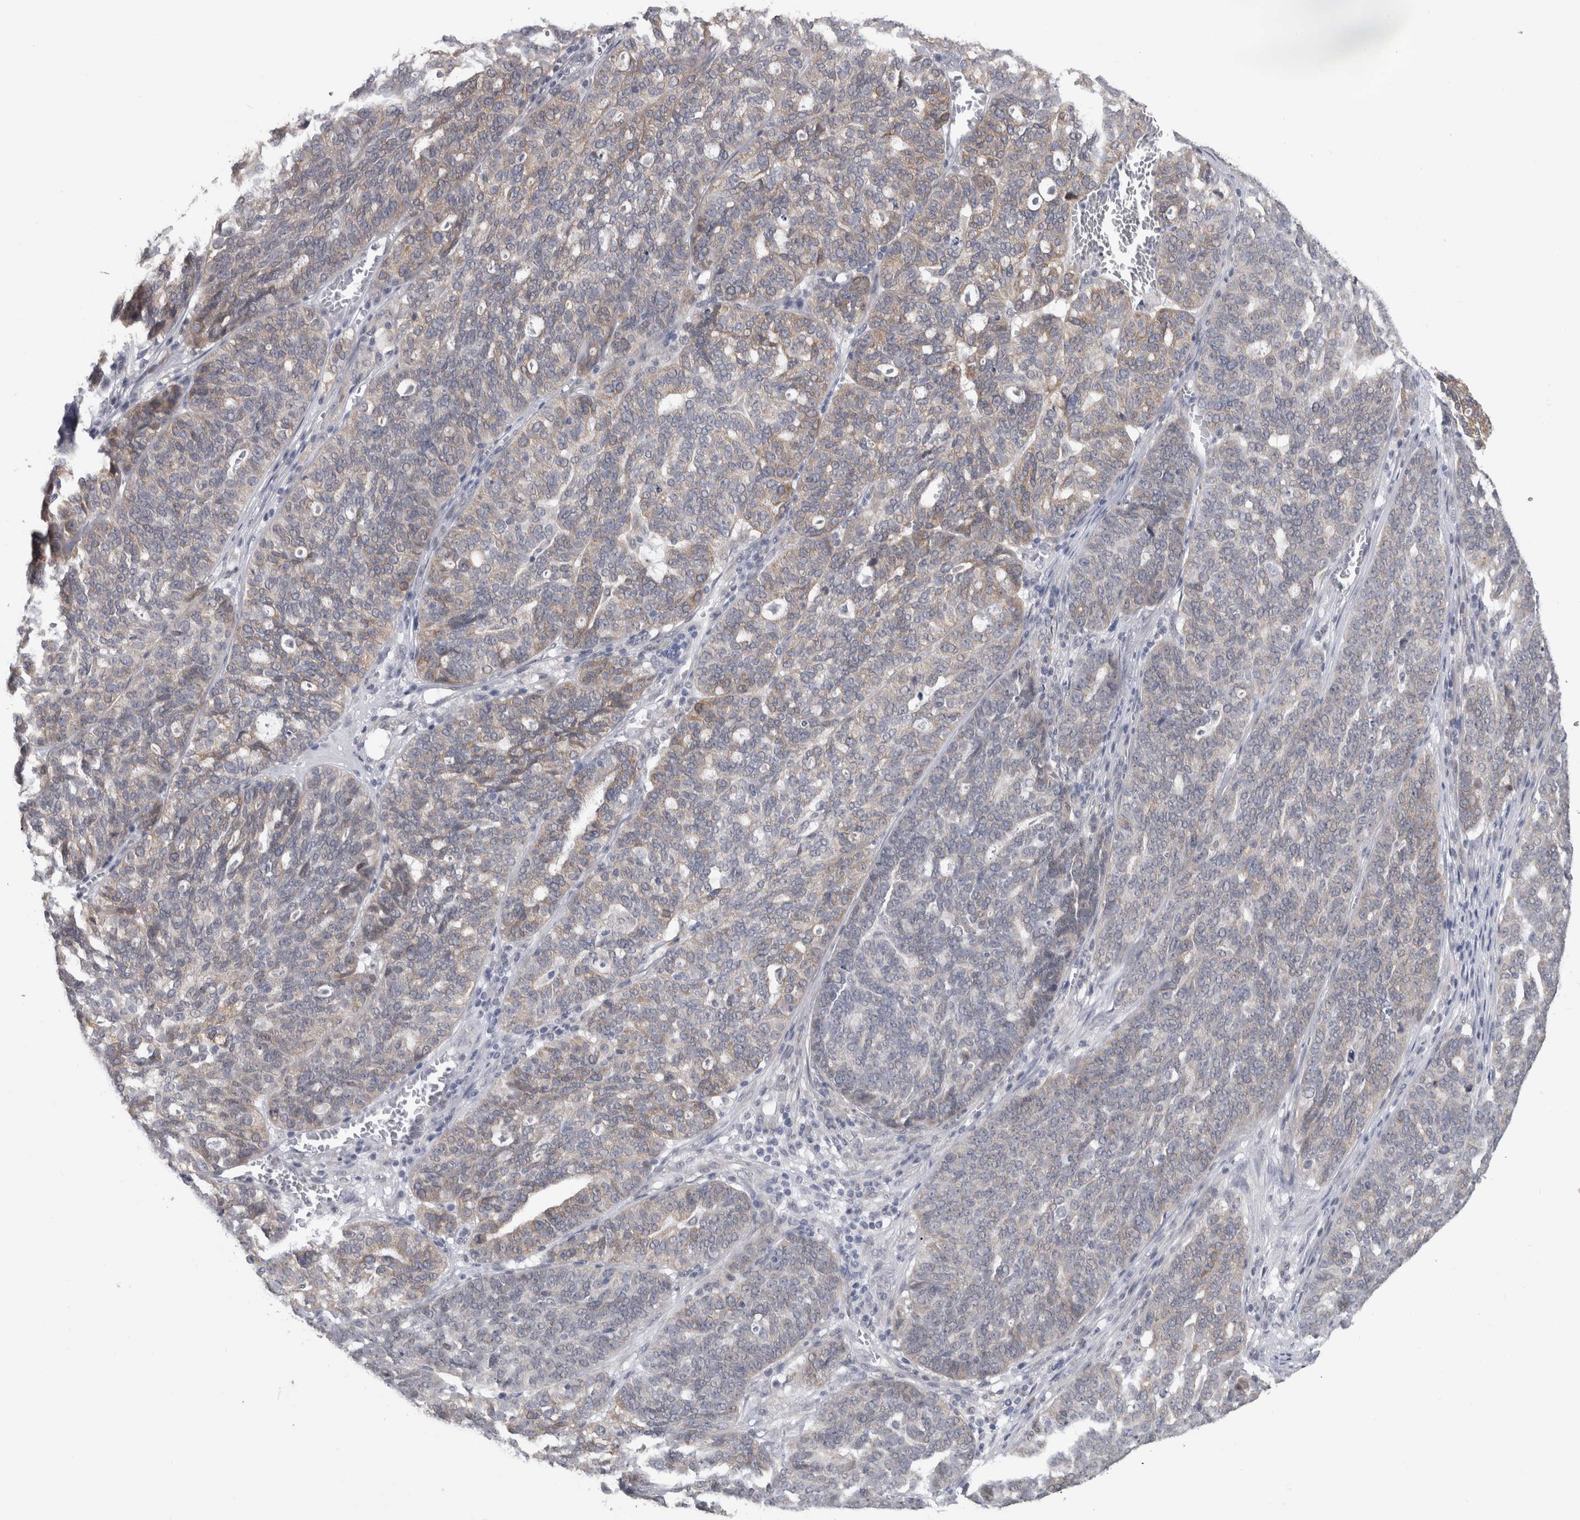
{"staining": {"intensity": "weak", "quantity": "25%-75%", "location": "cytoplasmic/membranous"}, "tissue": "ovarian cancer", "cell_type": "Tumor cells", "image_type": "cancer", "snomed": [{"axis": "morphology", "description": "Cystadenocarcinoma, serous, NOS"}, {"axis": "topography", "description": "Ovary"}], "caption": "Protein staining of serous cystadenocarcinoma (ovarian) tissue shows weak cytoplasmic/membranous expression in about 25%-75% of tumor cells.", "gene": "TMEM242", "patient": {"sex": "female", "age": 59}}